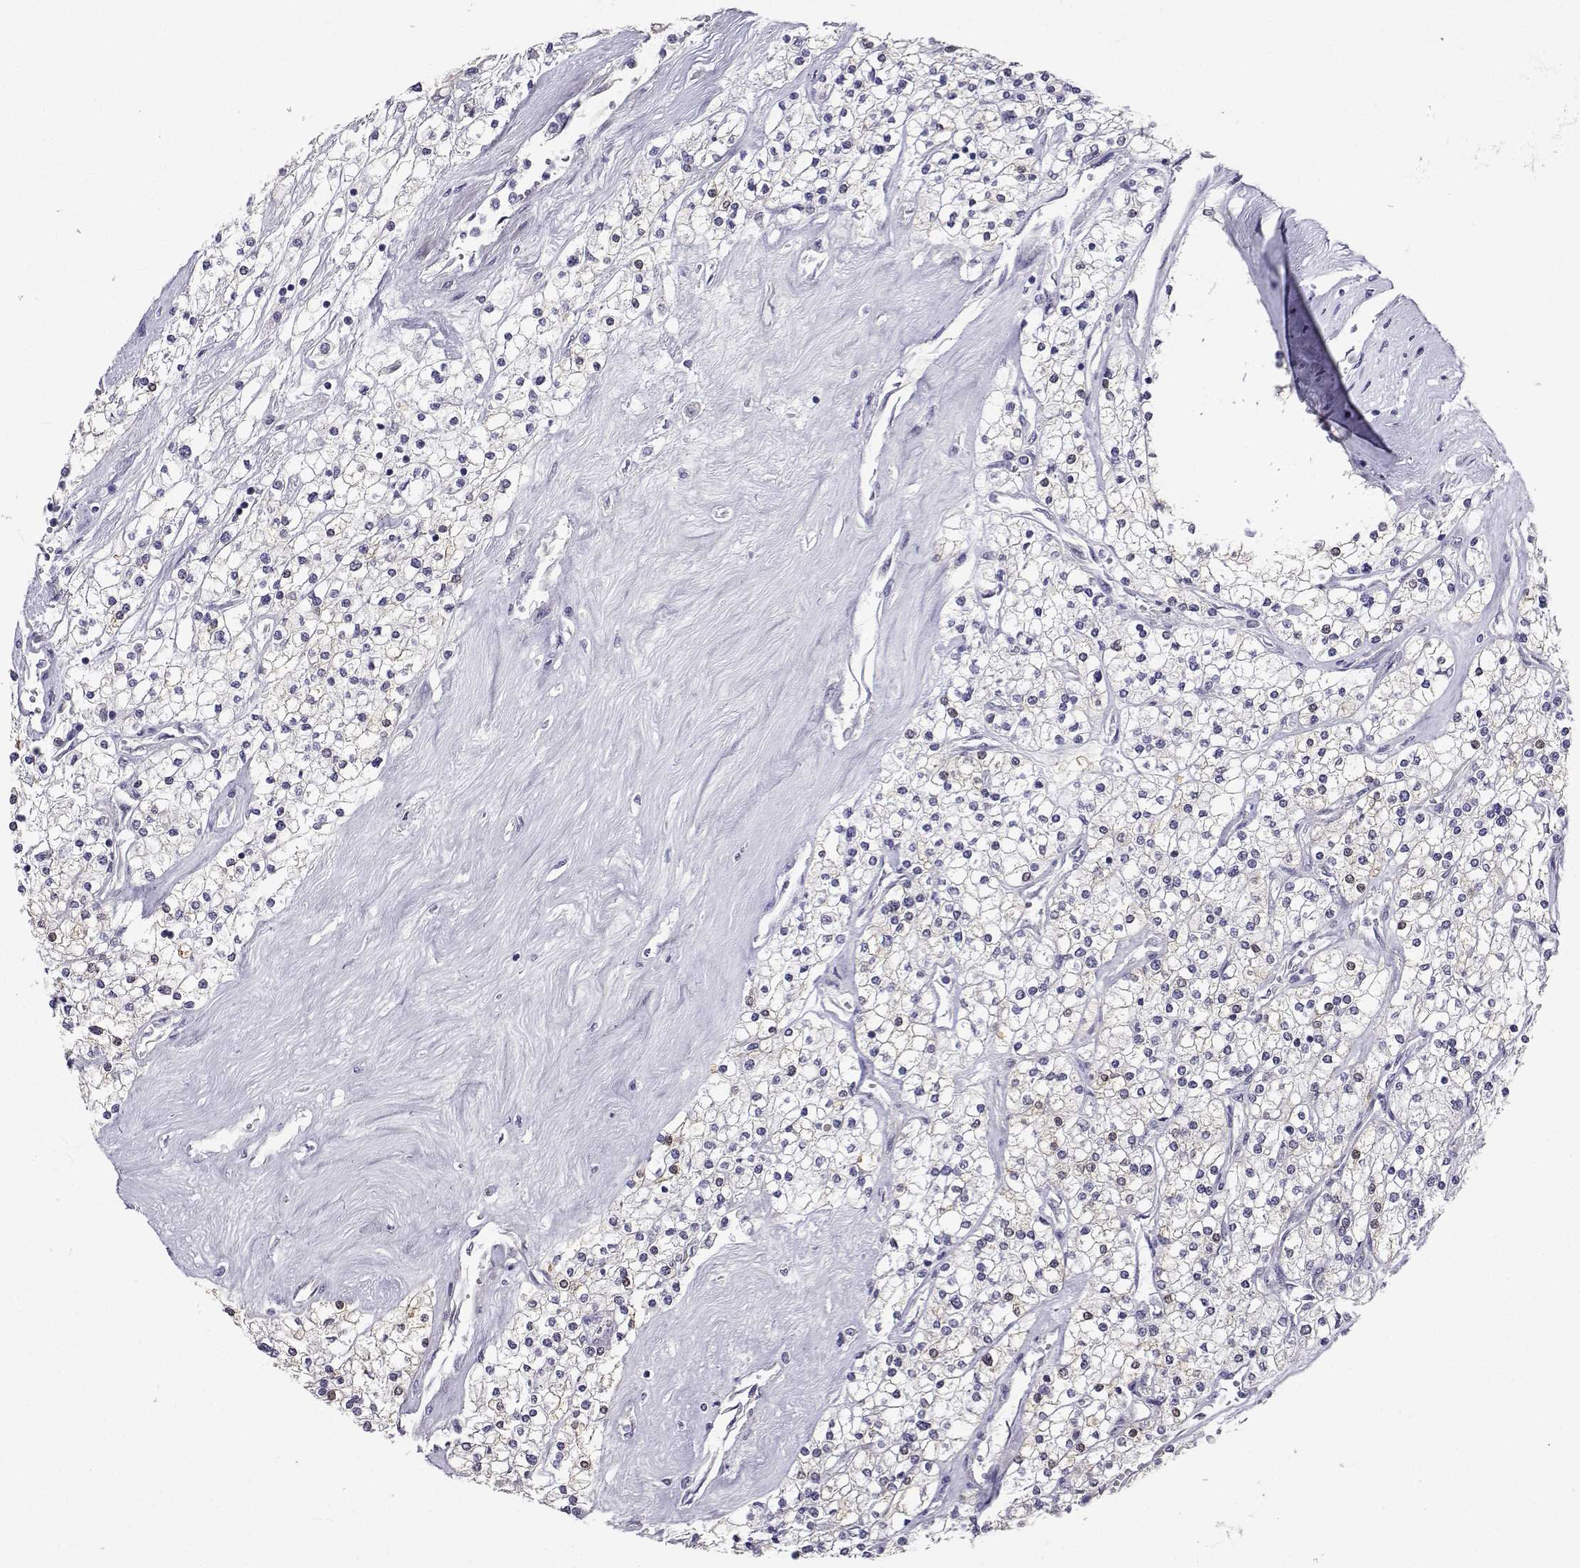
{"staining": {"intensity": "negative", "quantity": "none", "location": "none"}, "tissue": "renal cancer", "cell_type": "Tumor cells", "image_type": "cancer", "snomed": [{"axis": "morphology", "description": "Adenocarcinoma, NOS"}, {"axis": "topography", "description": "Kidney"}], "caption": "Immunohistochemistry image of neoplastic tissue: human renal adenocarcinoma stained with DAB (3,3'-diaminobenzidine) reveals no significant protein positivity in tumor cells.", "gene": "SLC6A3", "patient": {"sex": "male", "age": 80}}